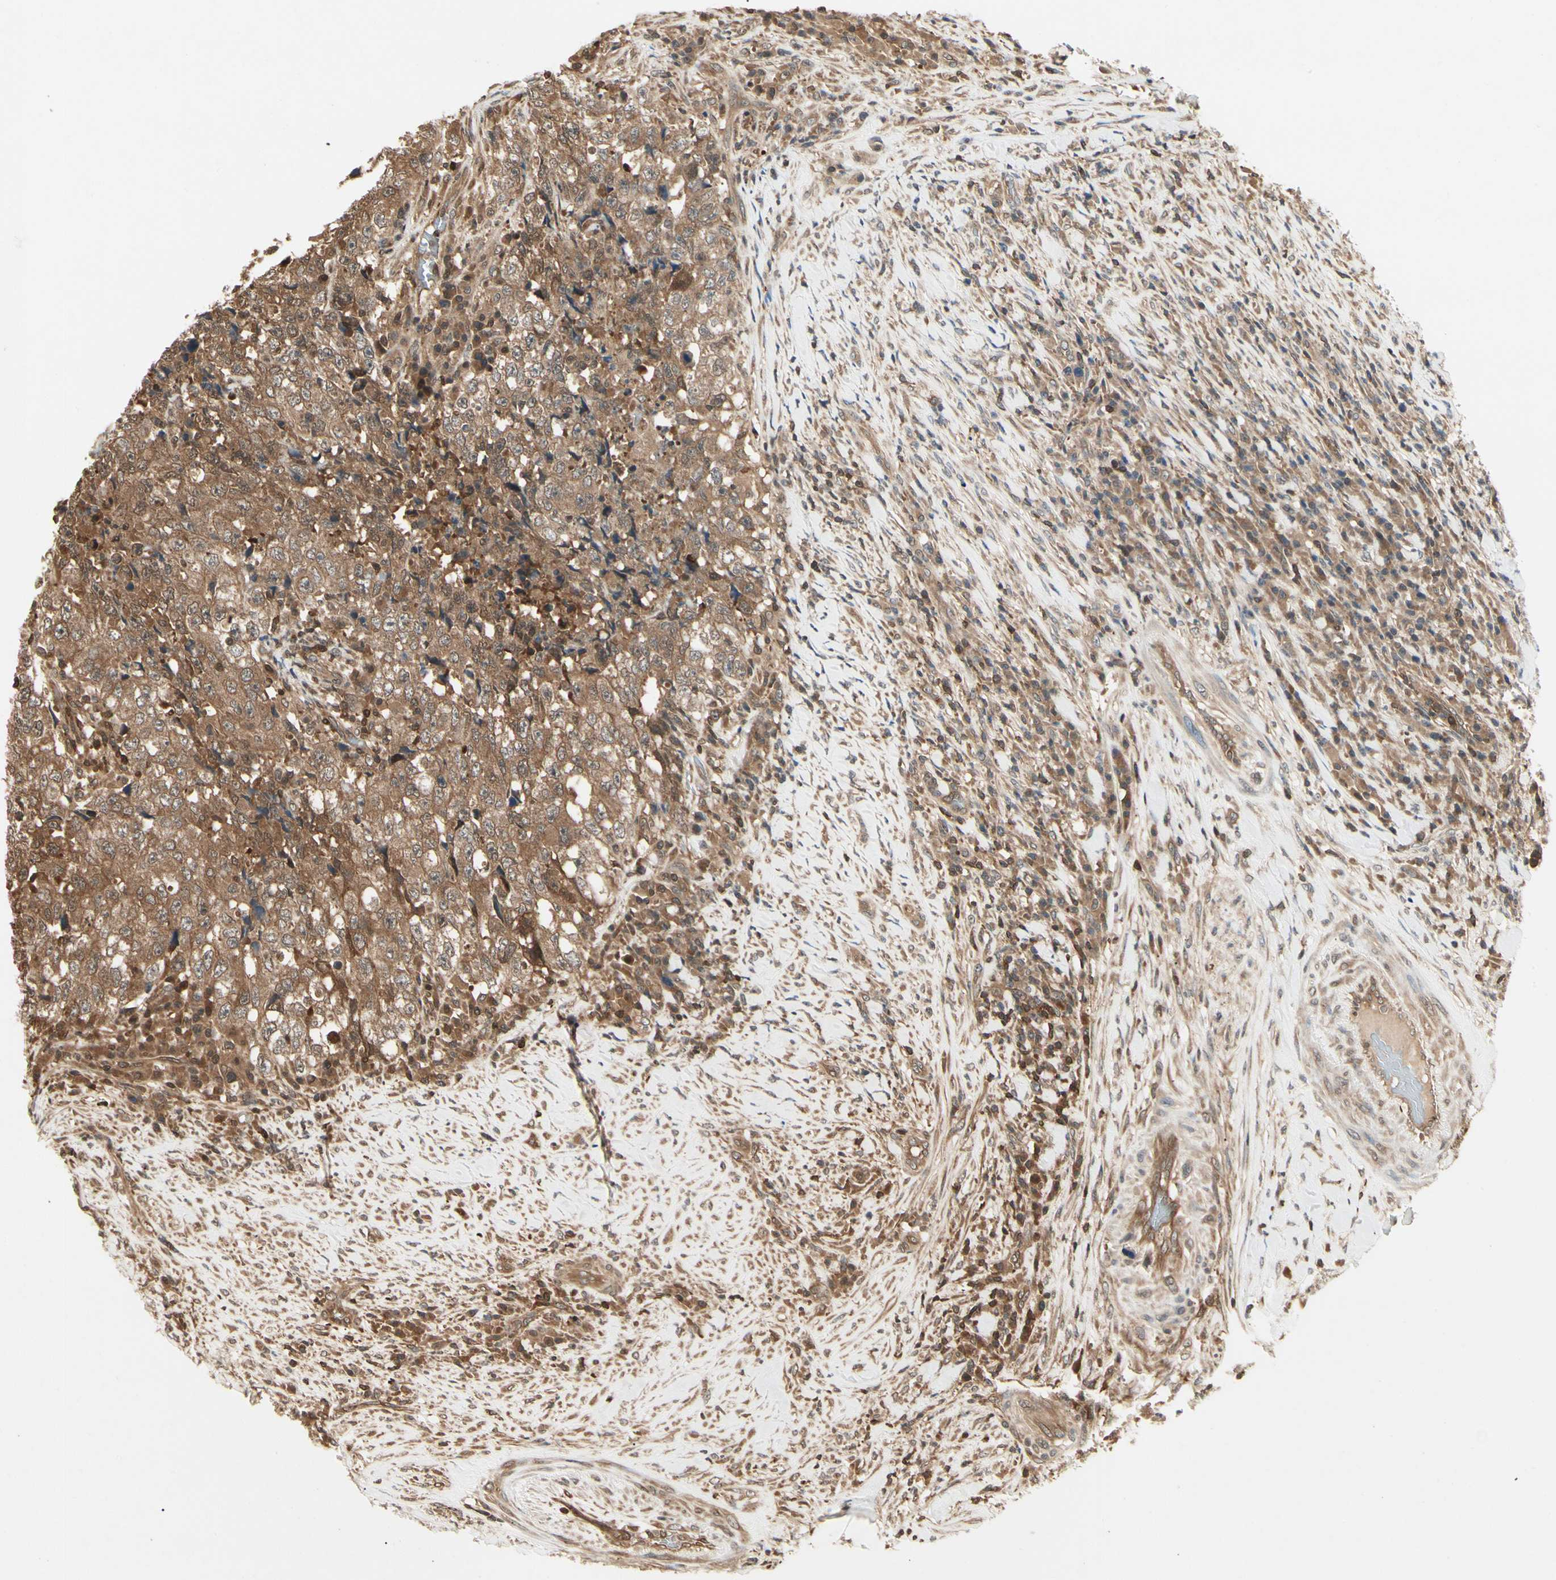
{"staining": {"intensity": "moderate", "quantity": ">75%", "location": "cytoplasmic/membranous"}, "tissue": "testis cancer", "cell_type": "Tumor cells", "image_type": "cancer", "snomed": [{"axis": "morphology", "description": "Necrosis, NOS"}, {"axis": "morphology", "description": "Carcinoma, Embryonal, NOS"}, {"axis": "topography", "description": "Testis"}], "caption": "Human testis cancer stained with a protein marker demonstrates moderate staining in tumor cells.", "gene": "YWHAQ", "patient": {"sex": "male", "age": 19}}